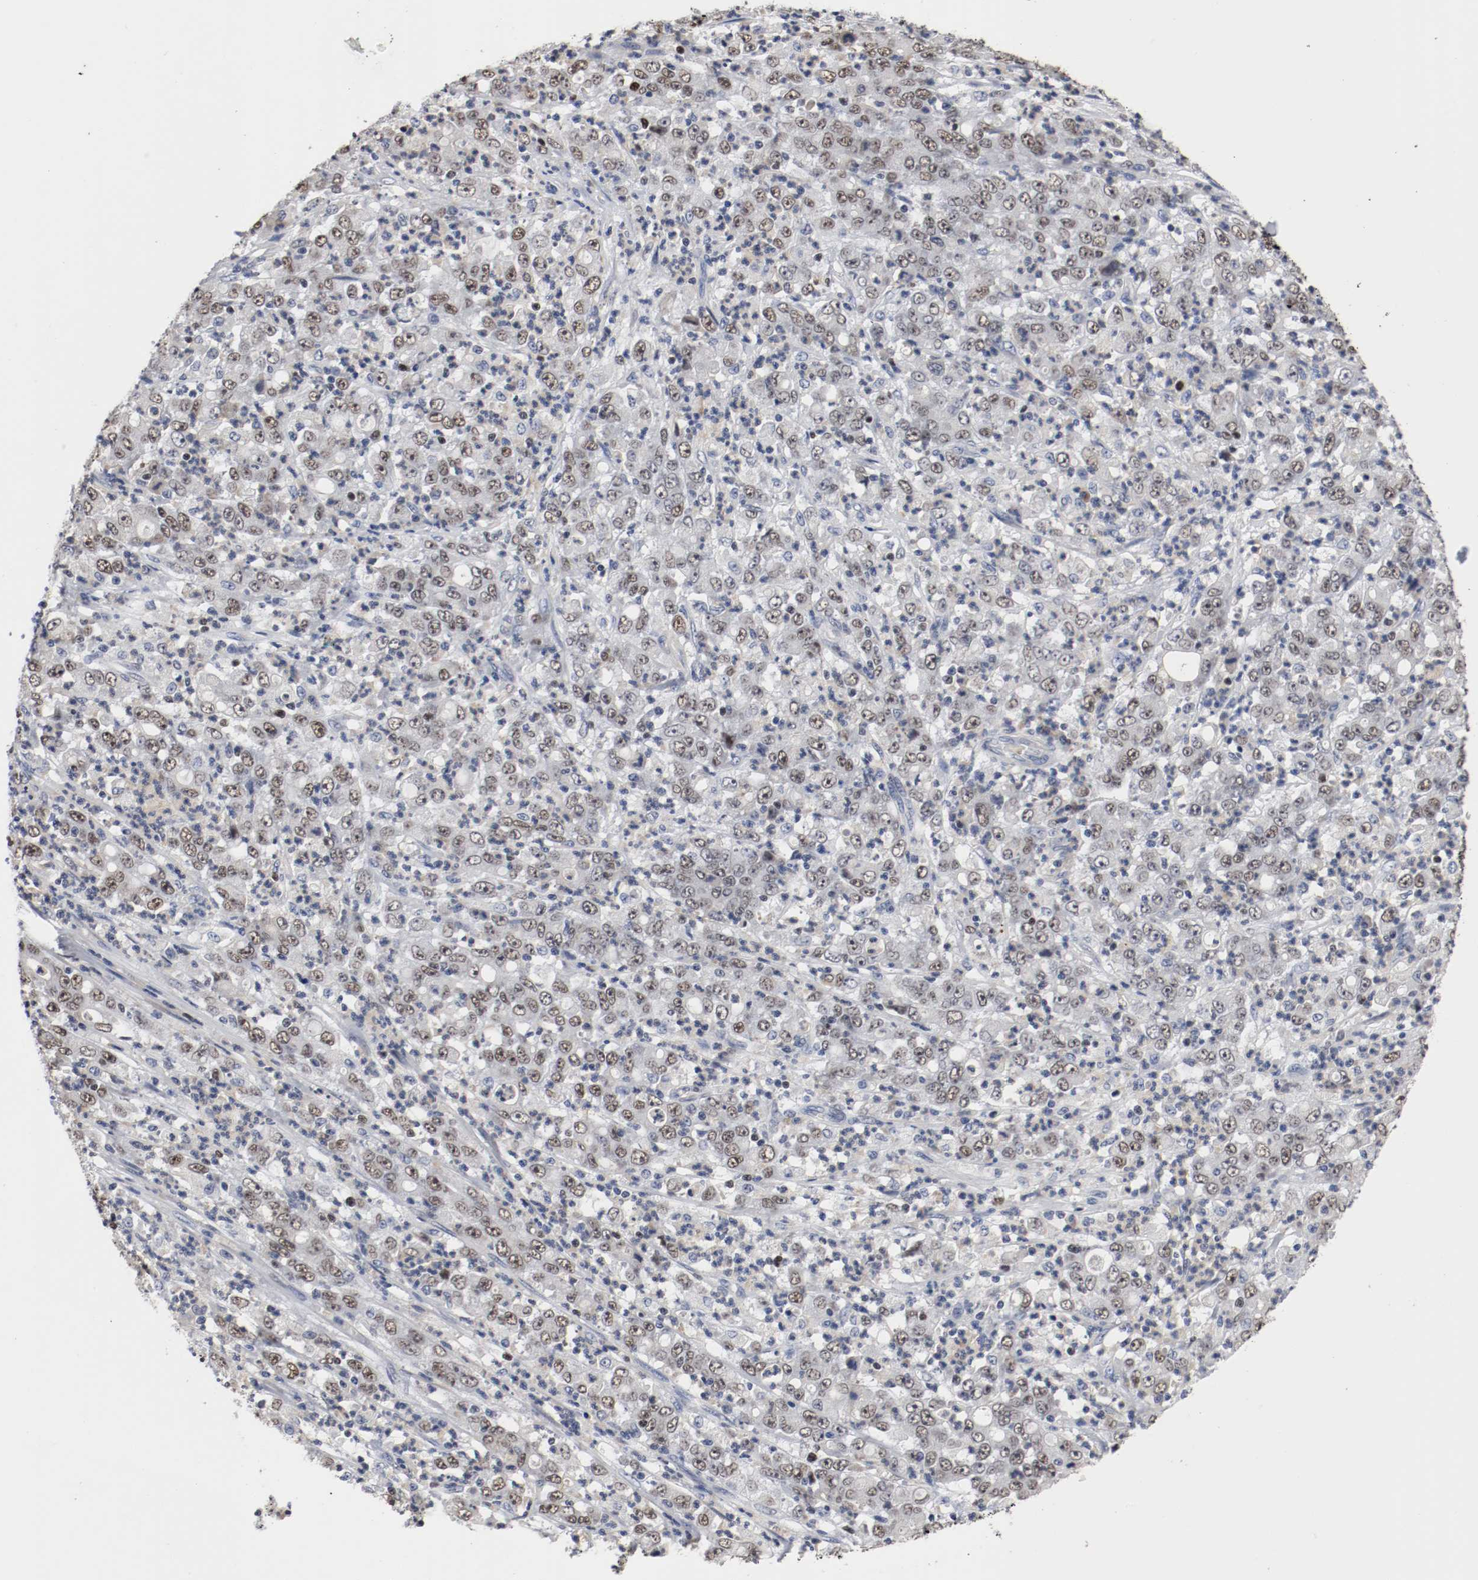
{"staining": {"intensity": "weak", "quantity": ">75%", "location": "nuclear"}, "tissue": "stomach cancer", "cell_type": "Tumor cells", "image_type": "cancer", "snomed": [{"axis": "morphology", "description": "Adenocarcinoma, NOS"}, {"axis": "topography", "description": "Stomach, lower"}], "caption": "Immunohistochemistry (IHC) image of human stomach cancer stained for a protein (brown), which shows low levels of weak nuclear expression in about >75% of tumor cells.", "gene": "MCM6", "patient": {"sex": "female", "age": 71}}